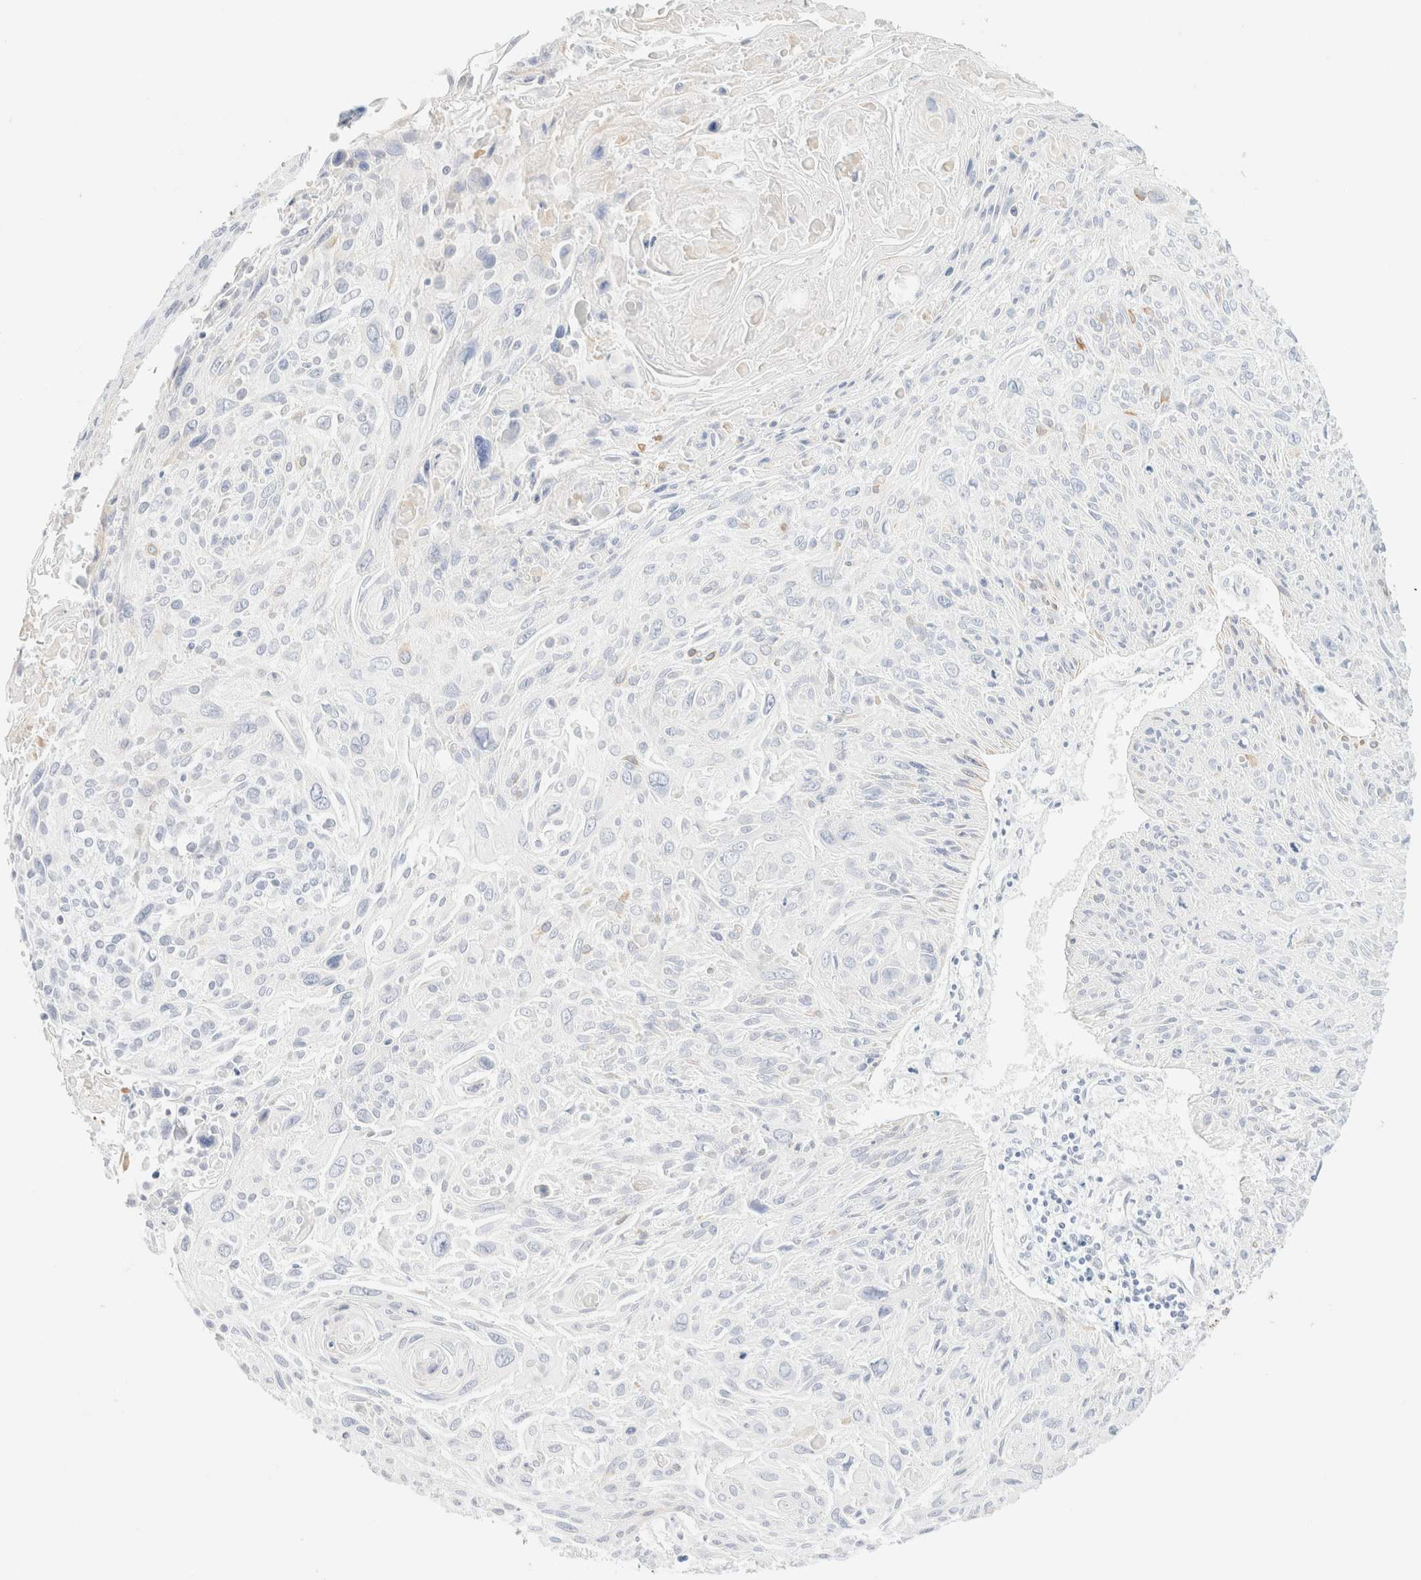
{"staining": {"intensity": "negative", "quantity": "none", "location": "none"}, "tissue": "cervical cancer", "cell_type": "Tumor cells", "image_type": "cancer", "snomed": [{"axis": "morphology", "description": "Squamous cell carcinoma, NOS"}, {"axis": "topography", "description": "Cervix"}], "caption": "The photomicrograph displays no staining of tumor cells in cervical cancer (squamous cell carcinoma).", "gene": "KRT15", "patient": {"sex": "female", "age": 51}}